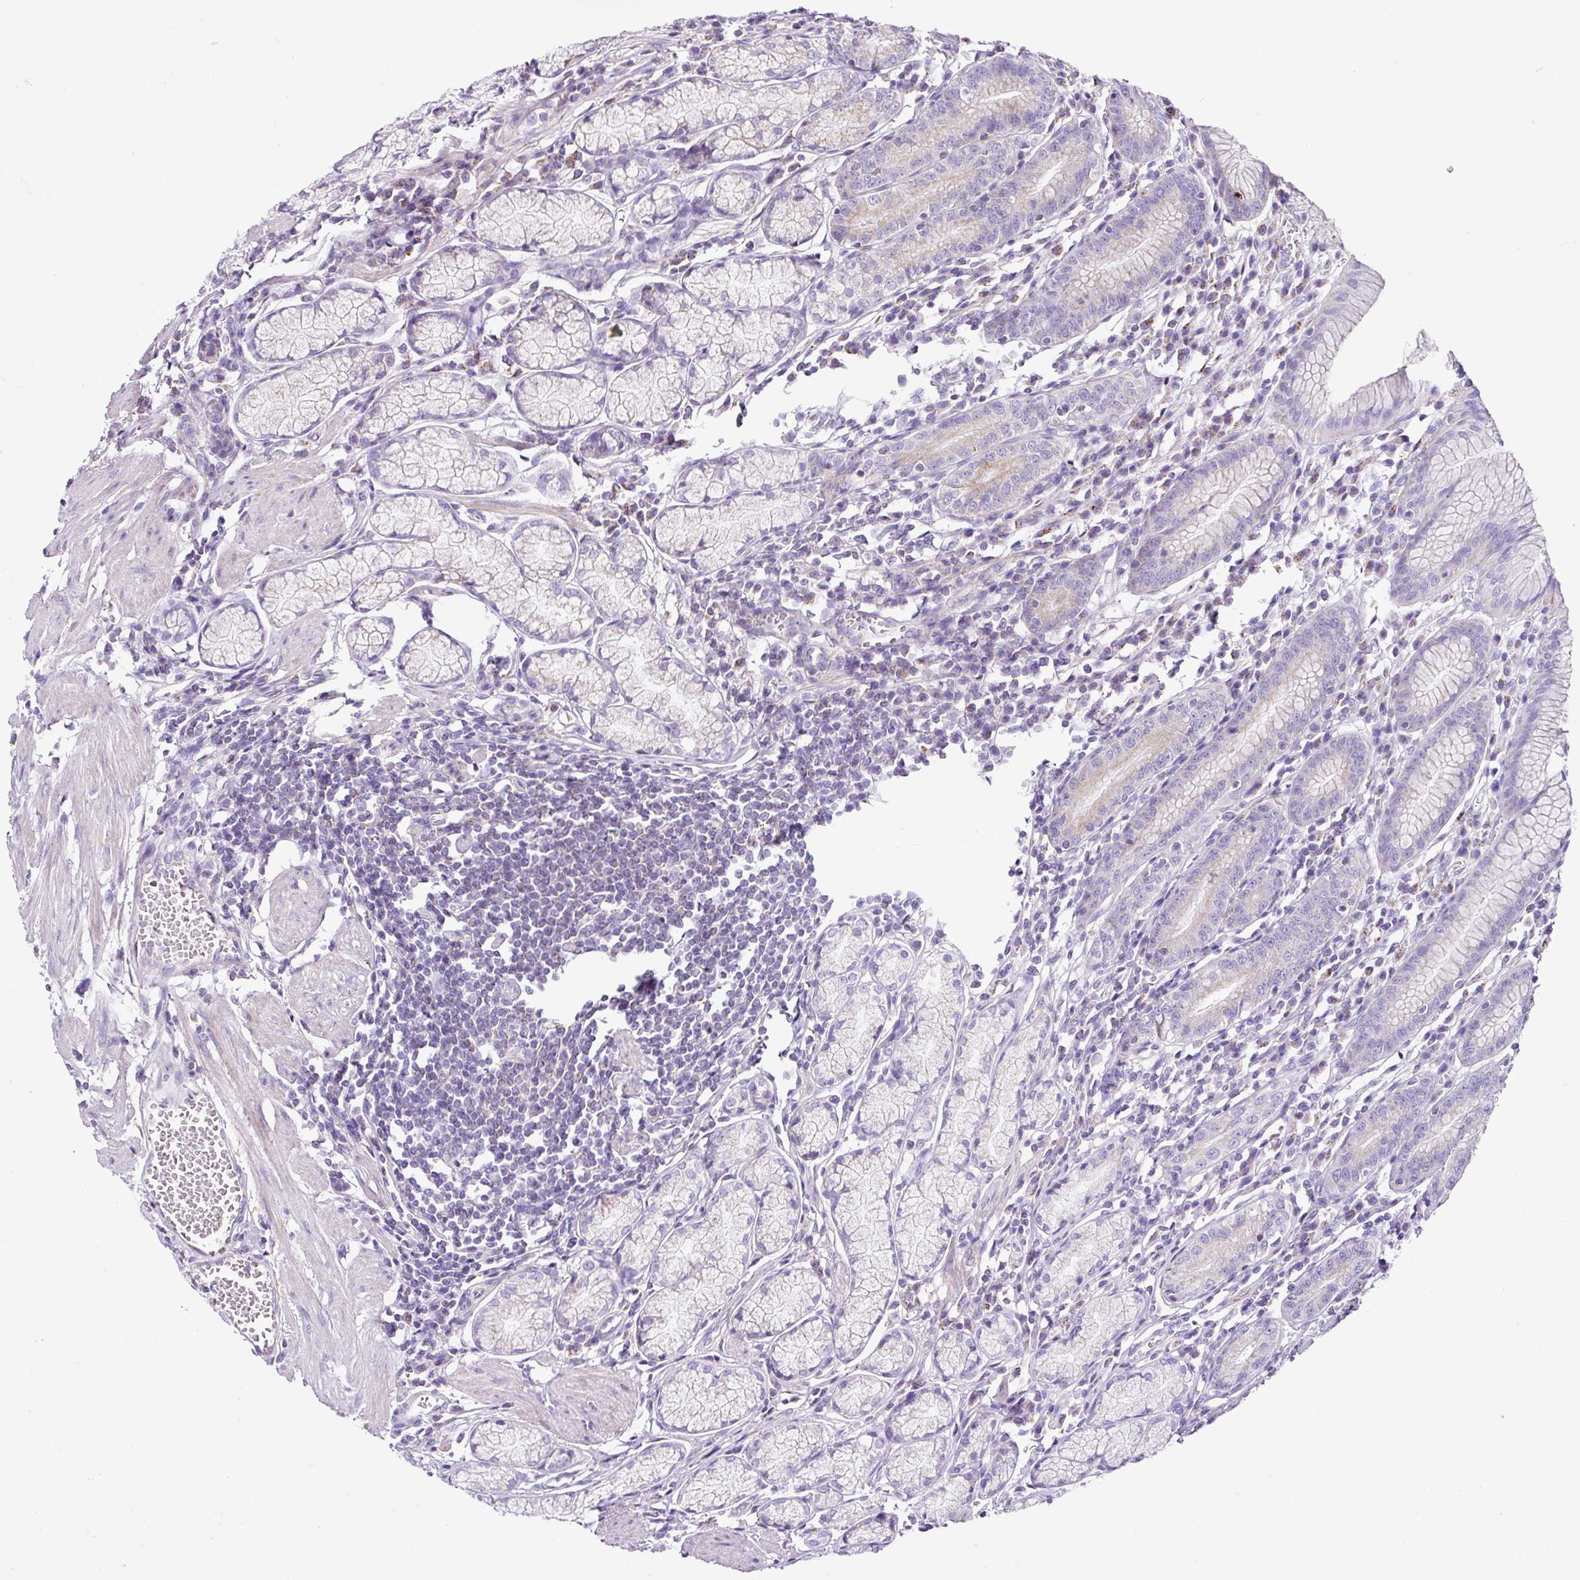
{"staining": {"intensity": "moderate", "quantity": "25%-75%", "location": "cytoplasmic/membranous"}, "tissue": "stomach", "cell_type": "Glandular cells", "image_type": "normal", "snomed": [{"axis": "morphology", "description": "Normal tissue, NOS"}, {"axis": "topography", "description": "Stomach"}], "caption": "Brown immunohistochemical staining in unremarkable human stomach reveals moderate cytoplasmic/membranous staining in about 25%-75% of glandular cells. The staining was performed using DAB (3,3'-diaminobenzidine) to visualize the protein expression in brown, while the nuclei were stained in blue with hematoxylin (Magnification: 20x).", "gene": "PGAP4", "patient": {"sex": "male", "age": 55}}